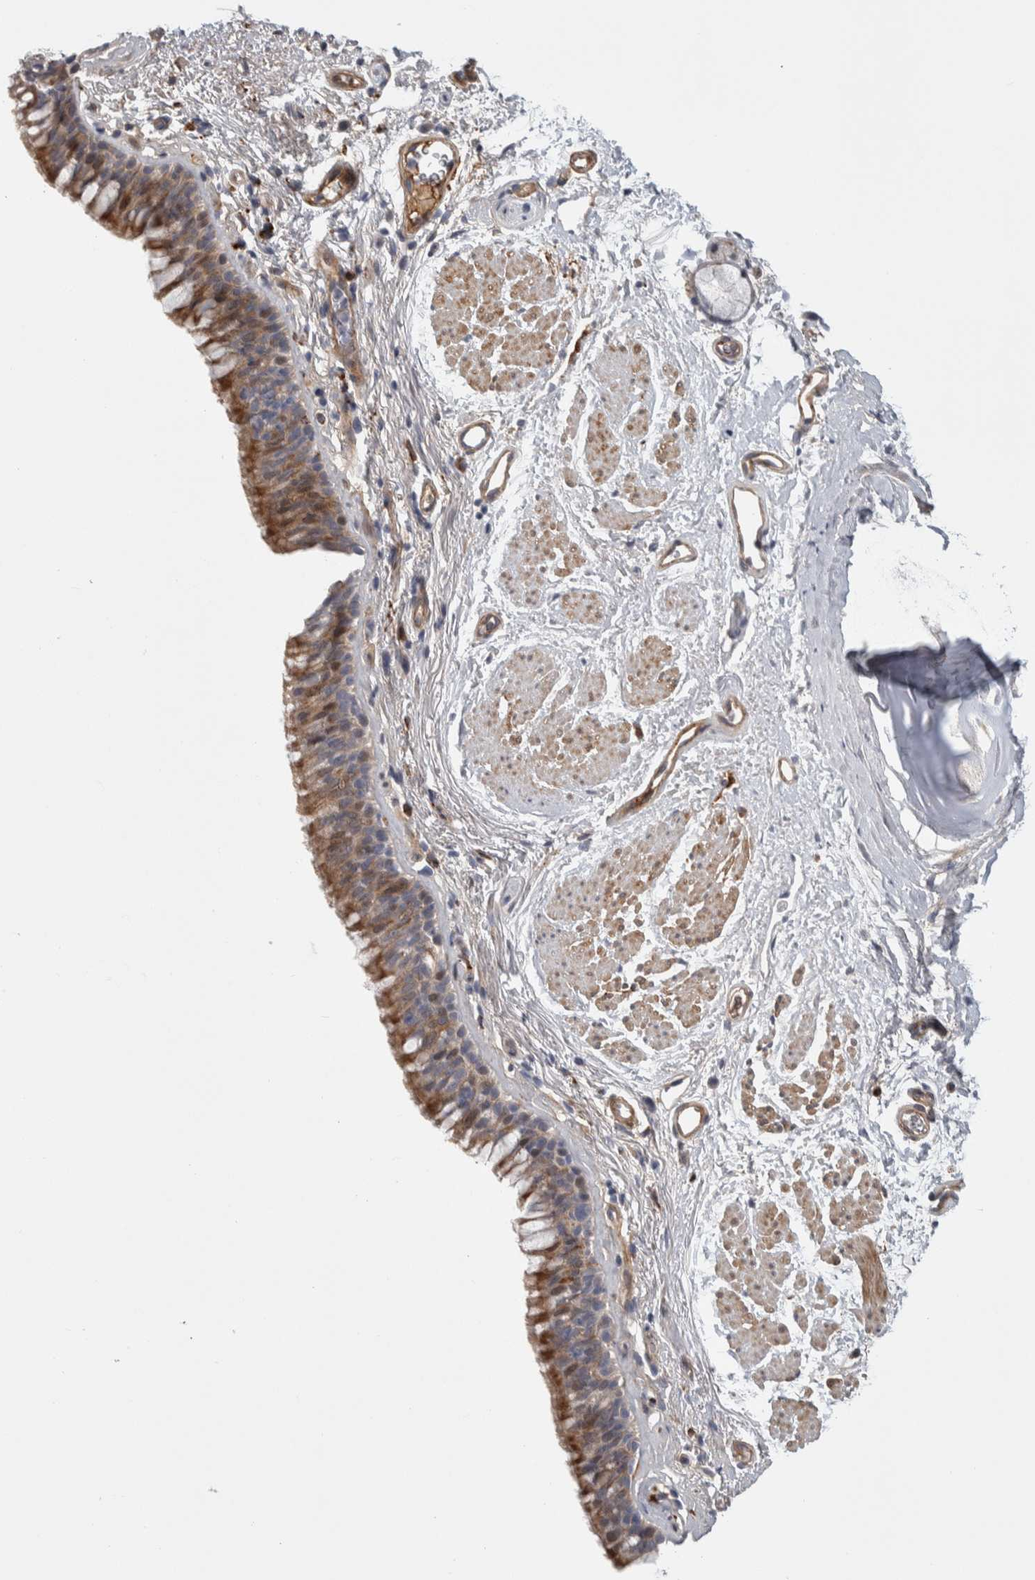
{"staining": {"intensity": "moderate", "quantity": ">75%", "location": "cytoplasmic/membranous"}, "tissue": "bronchus", "cell_type": "Respiratory epithelial cells", "image_type": "normal", "snomed": [{"axis": "morphology", "description": "Normal tissue, NOS"}, {"axis": "topography", "description": "Cartilage tissue"}, {"axis": "topography", "description": "Bronchus"}], "caption": "Moderate cytoplasmic/membranous staining for a protein is seen in about >75% of respiratory epithelial cells of benign bronchus using immunohistochemistry.", "gene": "PSMG3", "patient": {"sex": "female", "age": 53}}